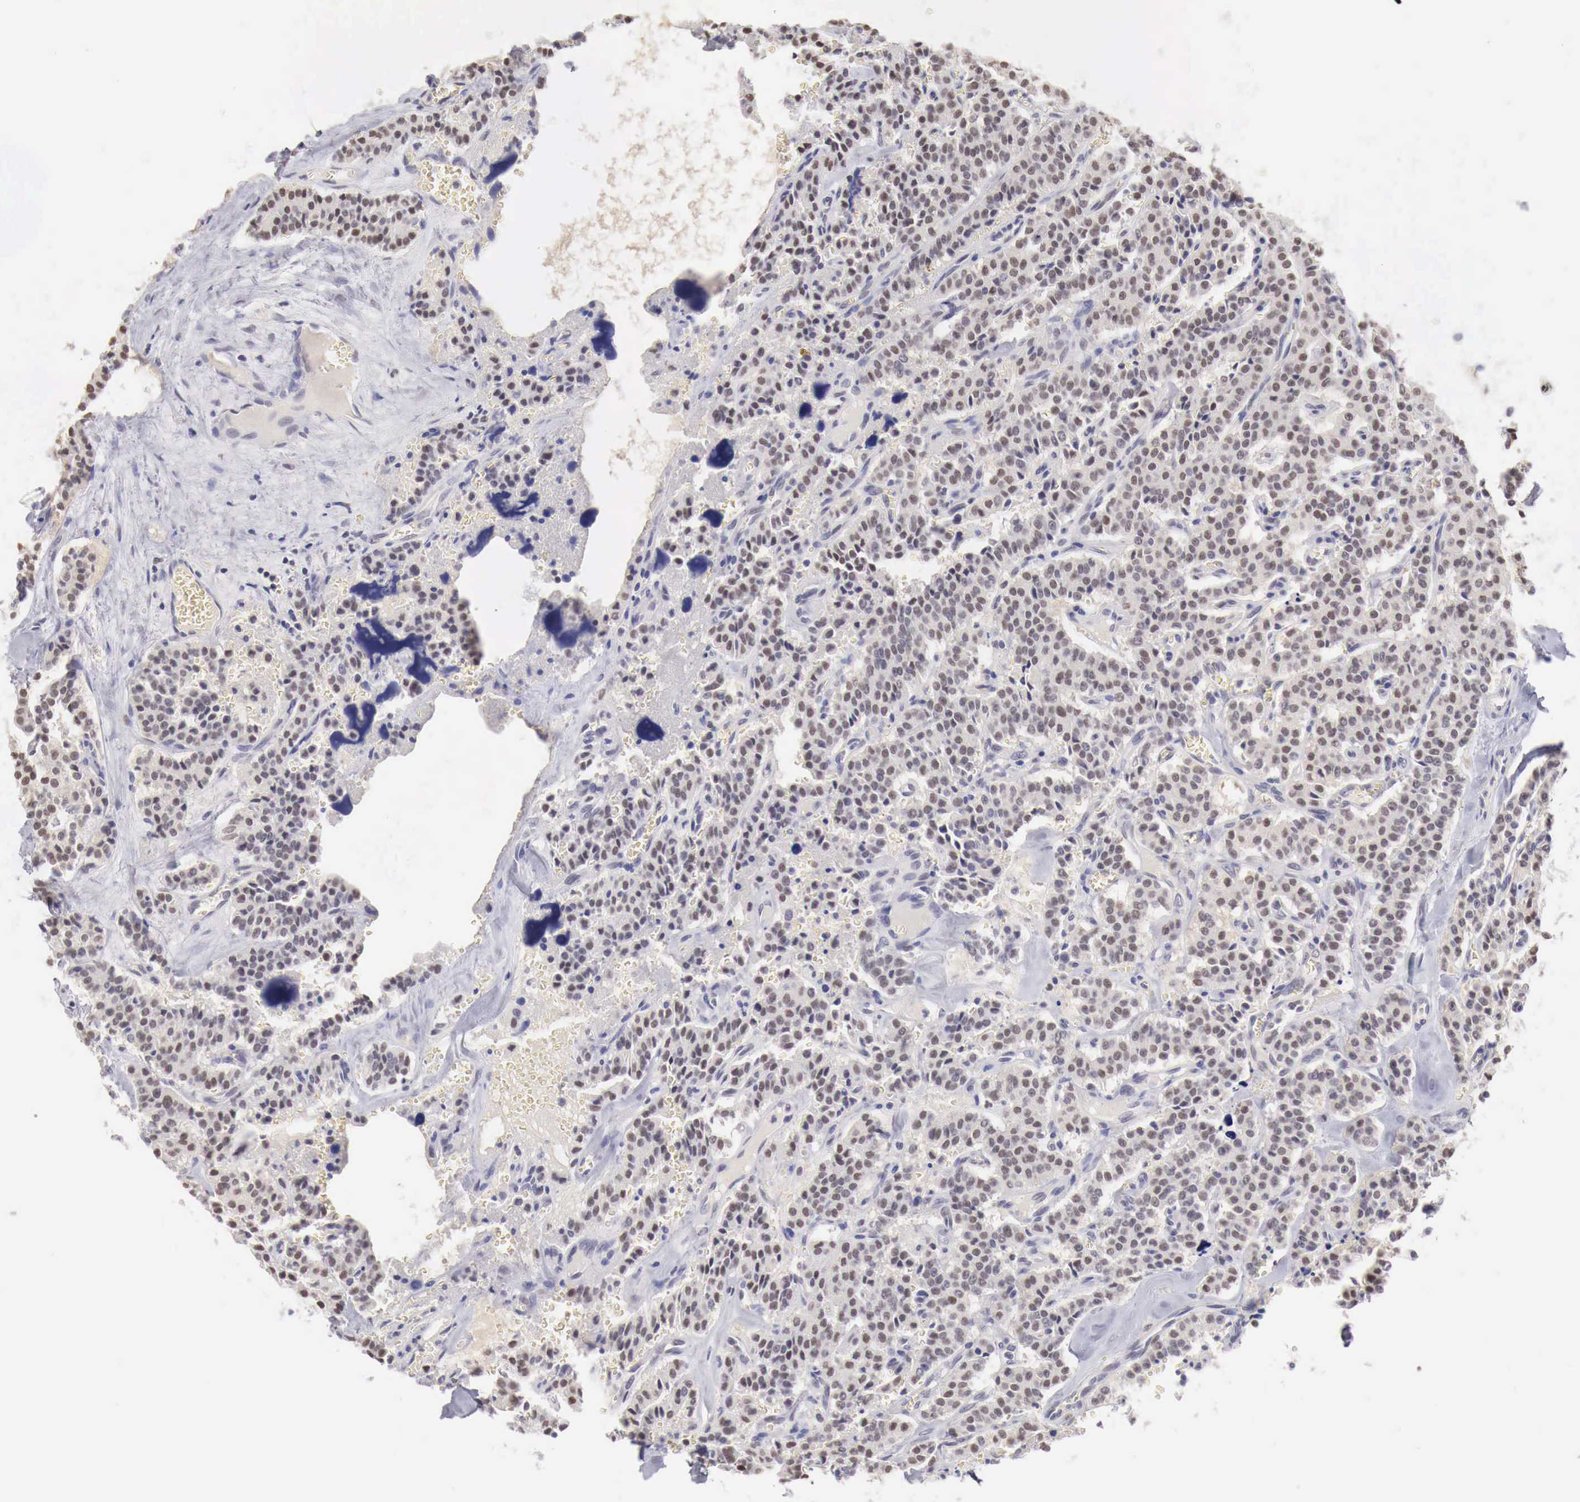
{"staining": {"intensity": "moderate", "quantity": "25%-75%", "location": "cytoplasmic/membranous,nuclear"}, "tissue": "carcinoid", "cell_type": "Tumor cells", "image_type": "cancer", "snomed": [{"axis": "morphology", "description": "Carcinoid, malignant, NOS"}, {"axis": "topography", "description": "Bronchus"}], "caption": "IHC histopathology image of neoplastic tissue: human carcinoid stained using immunohistochemistry (IHC) demonstrates medium levels of moderate protein expression localized specifically in the cytoplasmic/membranous and nuclear of tumor cells, appearing as a cytoplasmic/membranous and nuclear brown color.", "gene": "UBA1", "patient": {"sex": "male", "age": 55}}